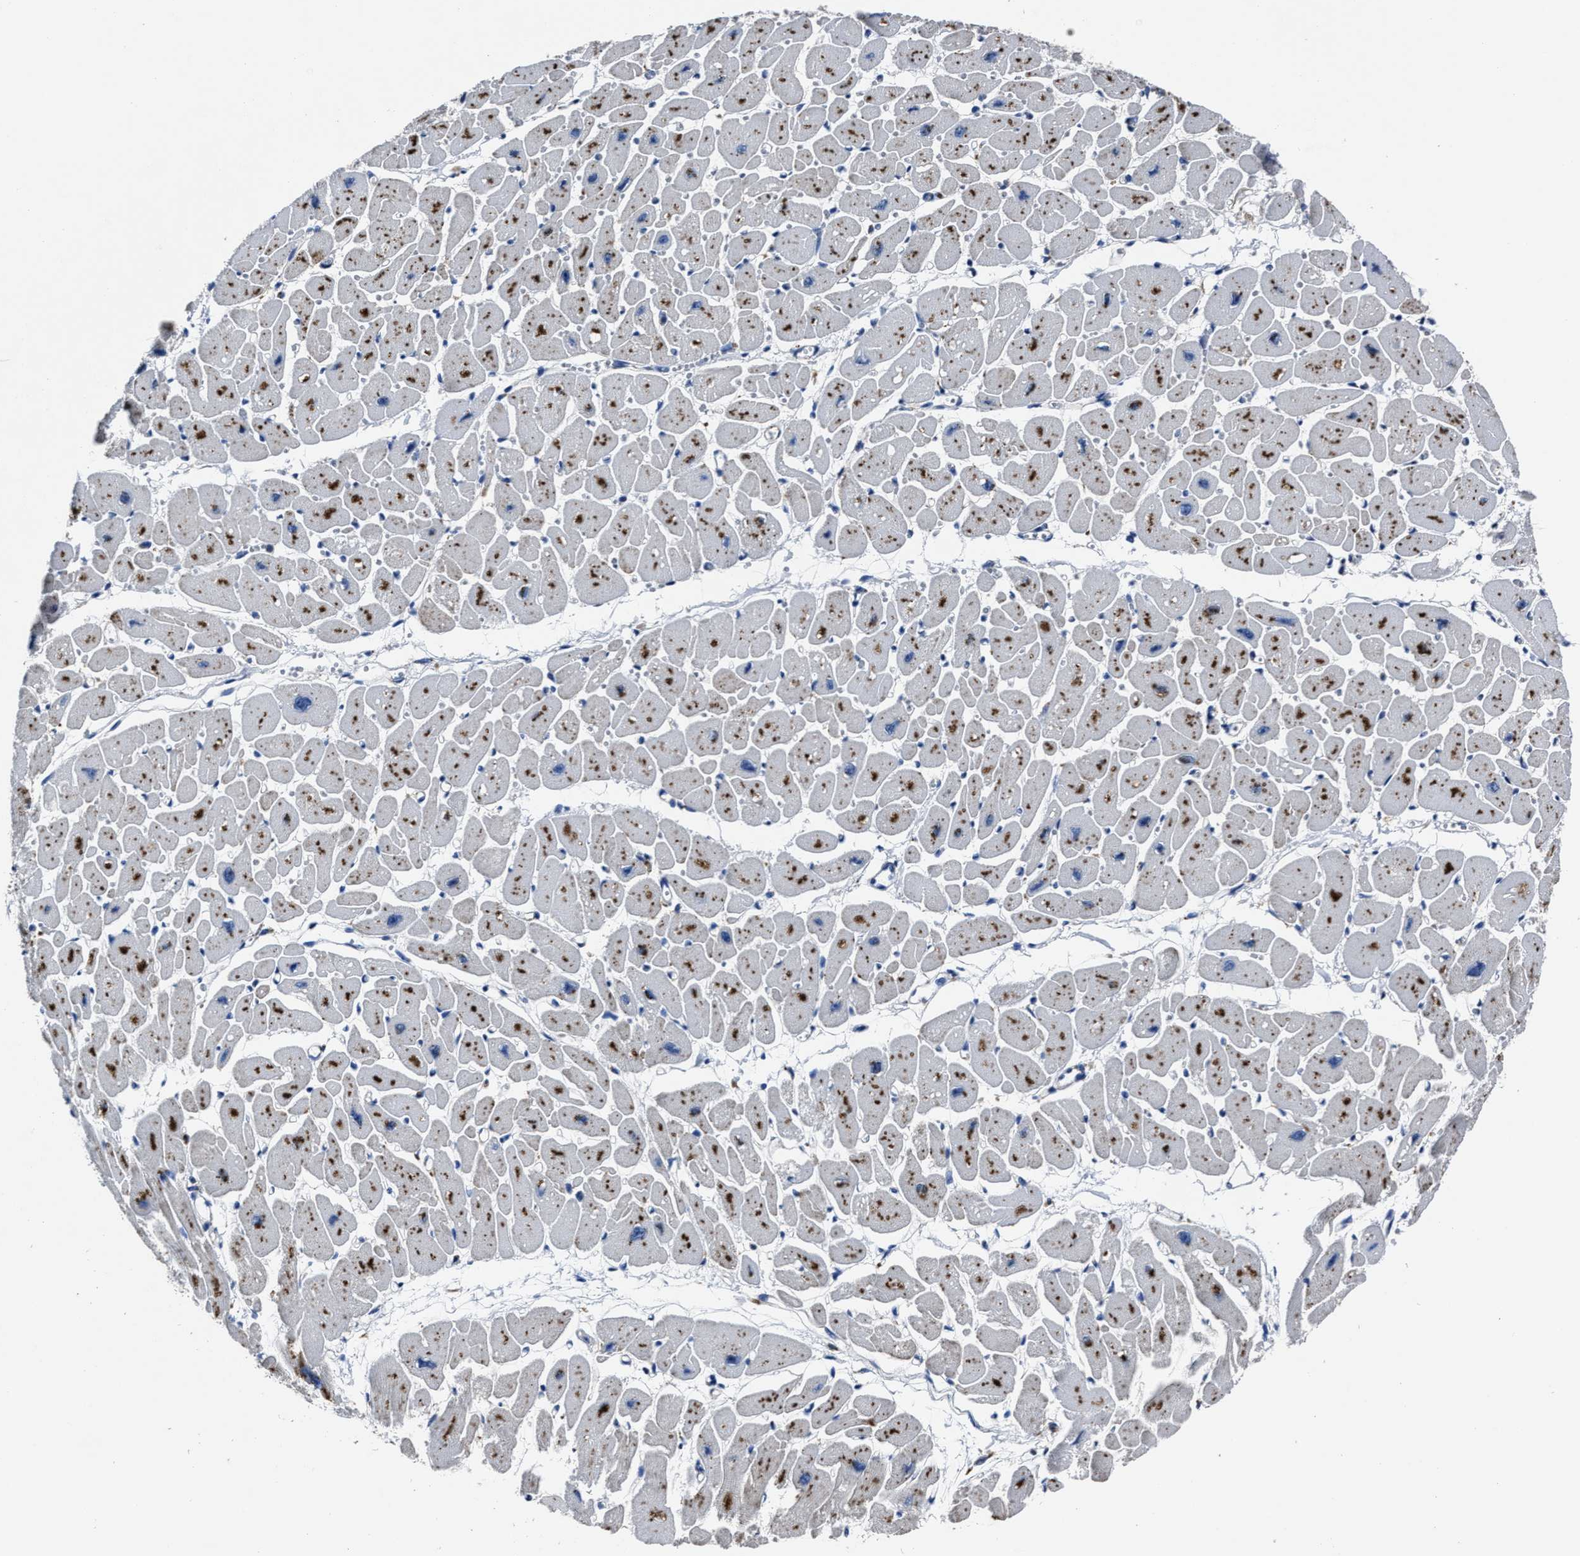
{"staining": {"intensity": "moderate", "quantity": ">75%", "location": "cytoplasmic/membranous"}, "tissue": "heart muscle", "cell_type": "Cardiomyocytes", "image_type": "normal", "snomed": [{"axis": "morphology", "description": "Normal tissue, NOS"}, {"axis": "topography", "description": "Heart"}], "caption": "High-power microscopy captured an IHC photomicrograph of benign heart muscle, revealing moderate cytoplasmic/membranous expression in approximately >75% of cardiomyocytes. The protein is shown in brown color, while the nuclei are stained blue.", "gene": "LAMTOR4", "patient": {"sex": "female", "age": 54}}